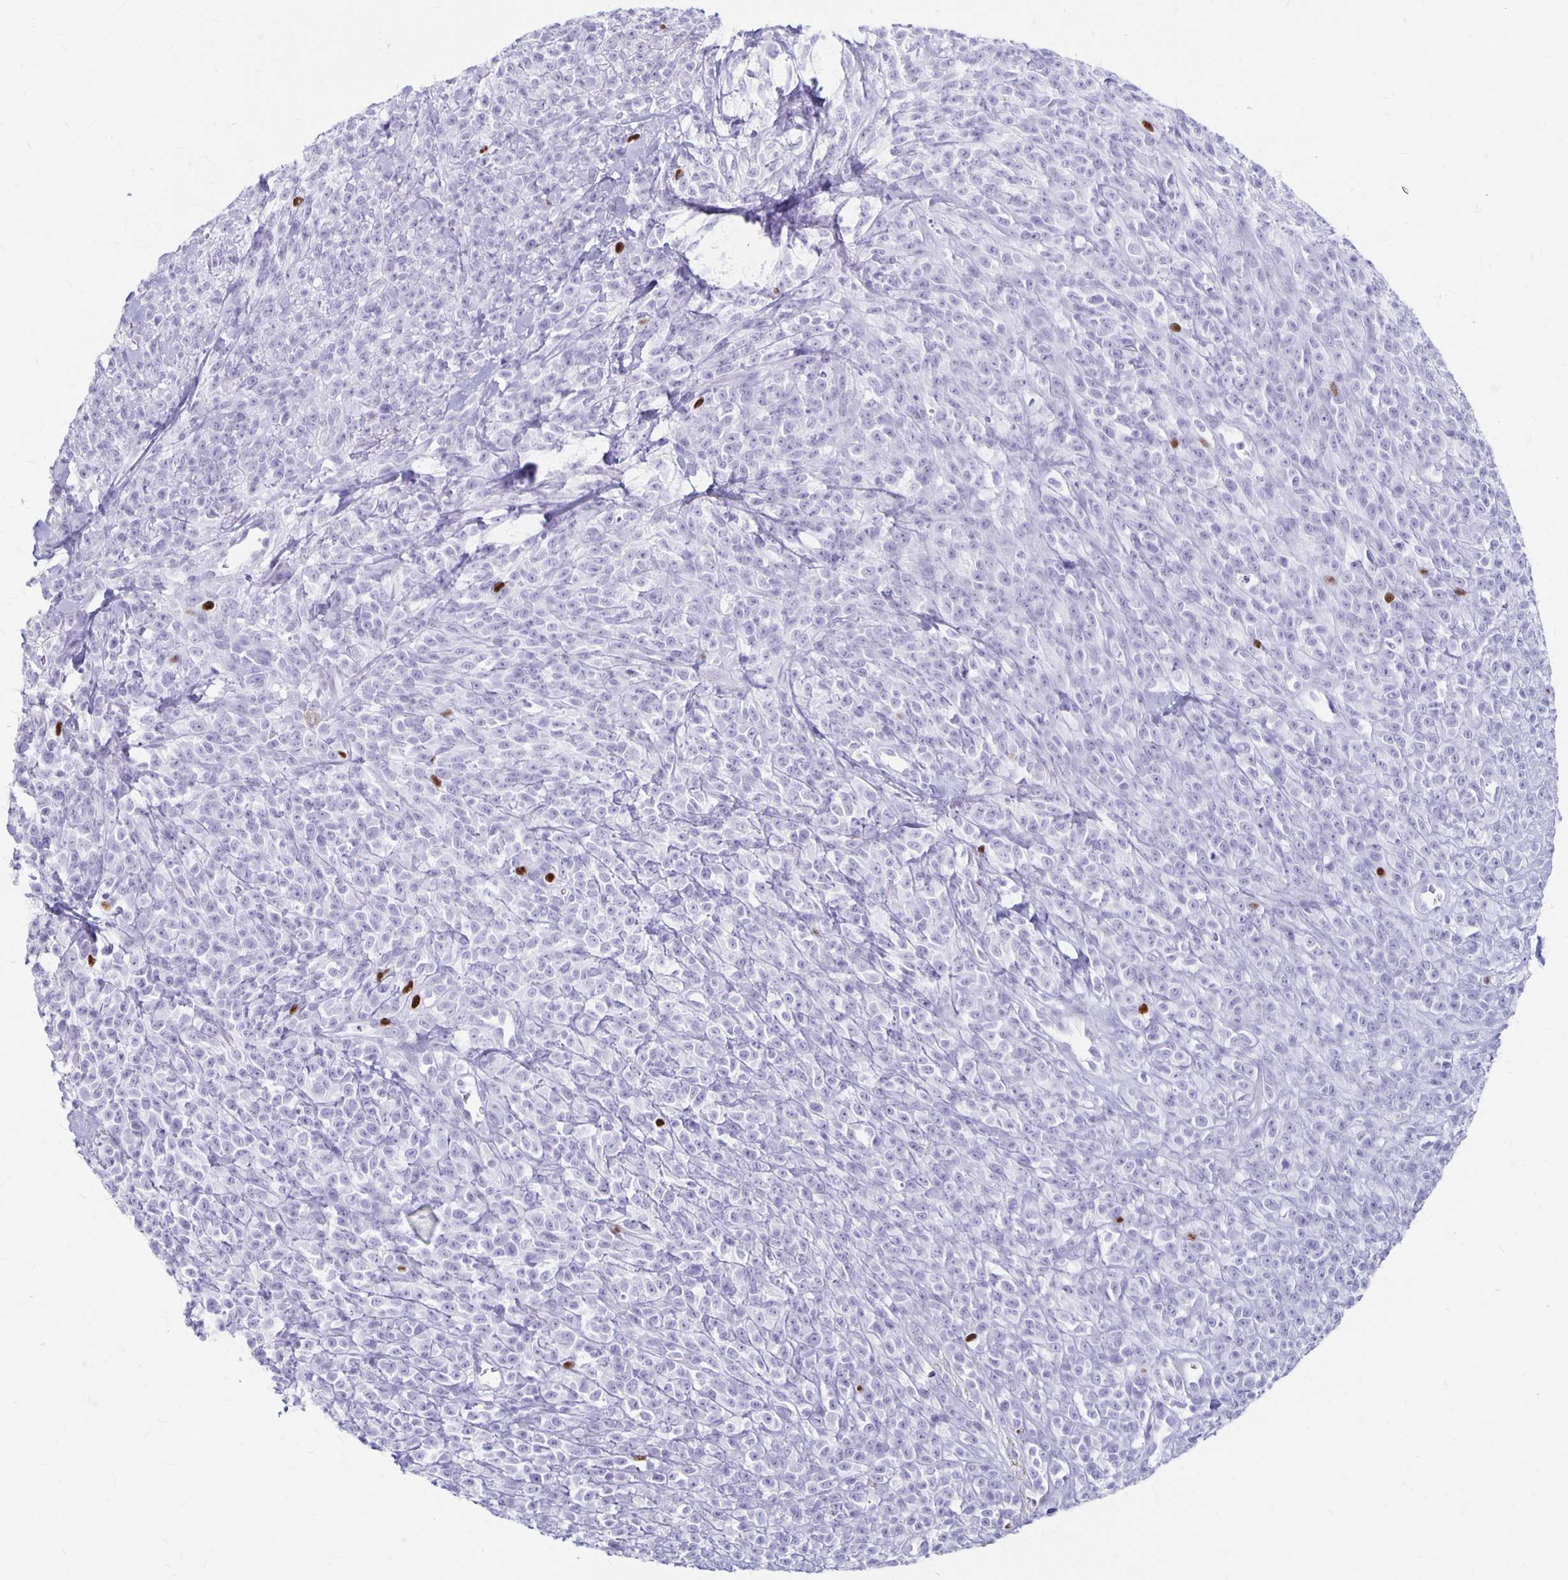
{"staining": {"intensity": "negative", "quantity": "none", "location": "none"}, "tissue": "melanoma", "cell_type": "Tumor cells", "image_type": "cancer", "snomed": [{"axis": "morphology", "description": "Malignant melanoma, NOS"}, {"axis": "topography", "description": "Skin"}, {"axis": "topography", "description": "Skin of trunk"}], "caption": "Immunohistochemical staining of melanoma shows no significant staining in tumor cells. Brightfield microscopy of IHC stained with DAB (3,3'-diaminobenzidine) (brown) and hematoxylin (blue), captured at high magnification.", "gene": "MAGEC2", "patient": {"sex": "male", "age": 74}}